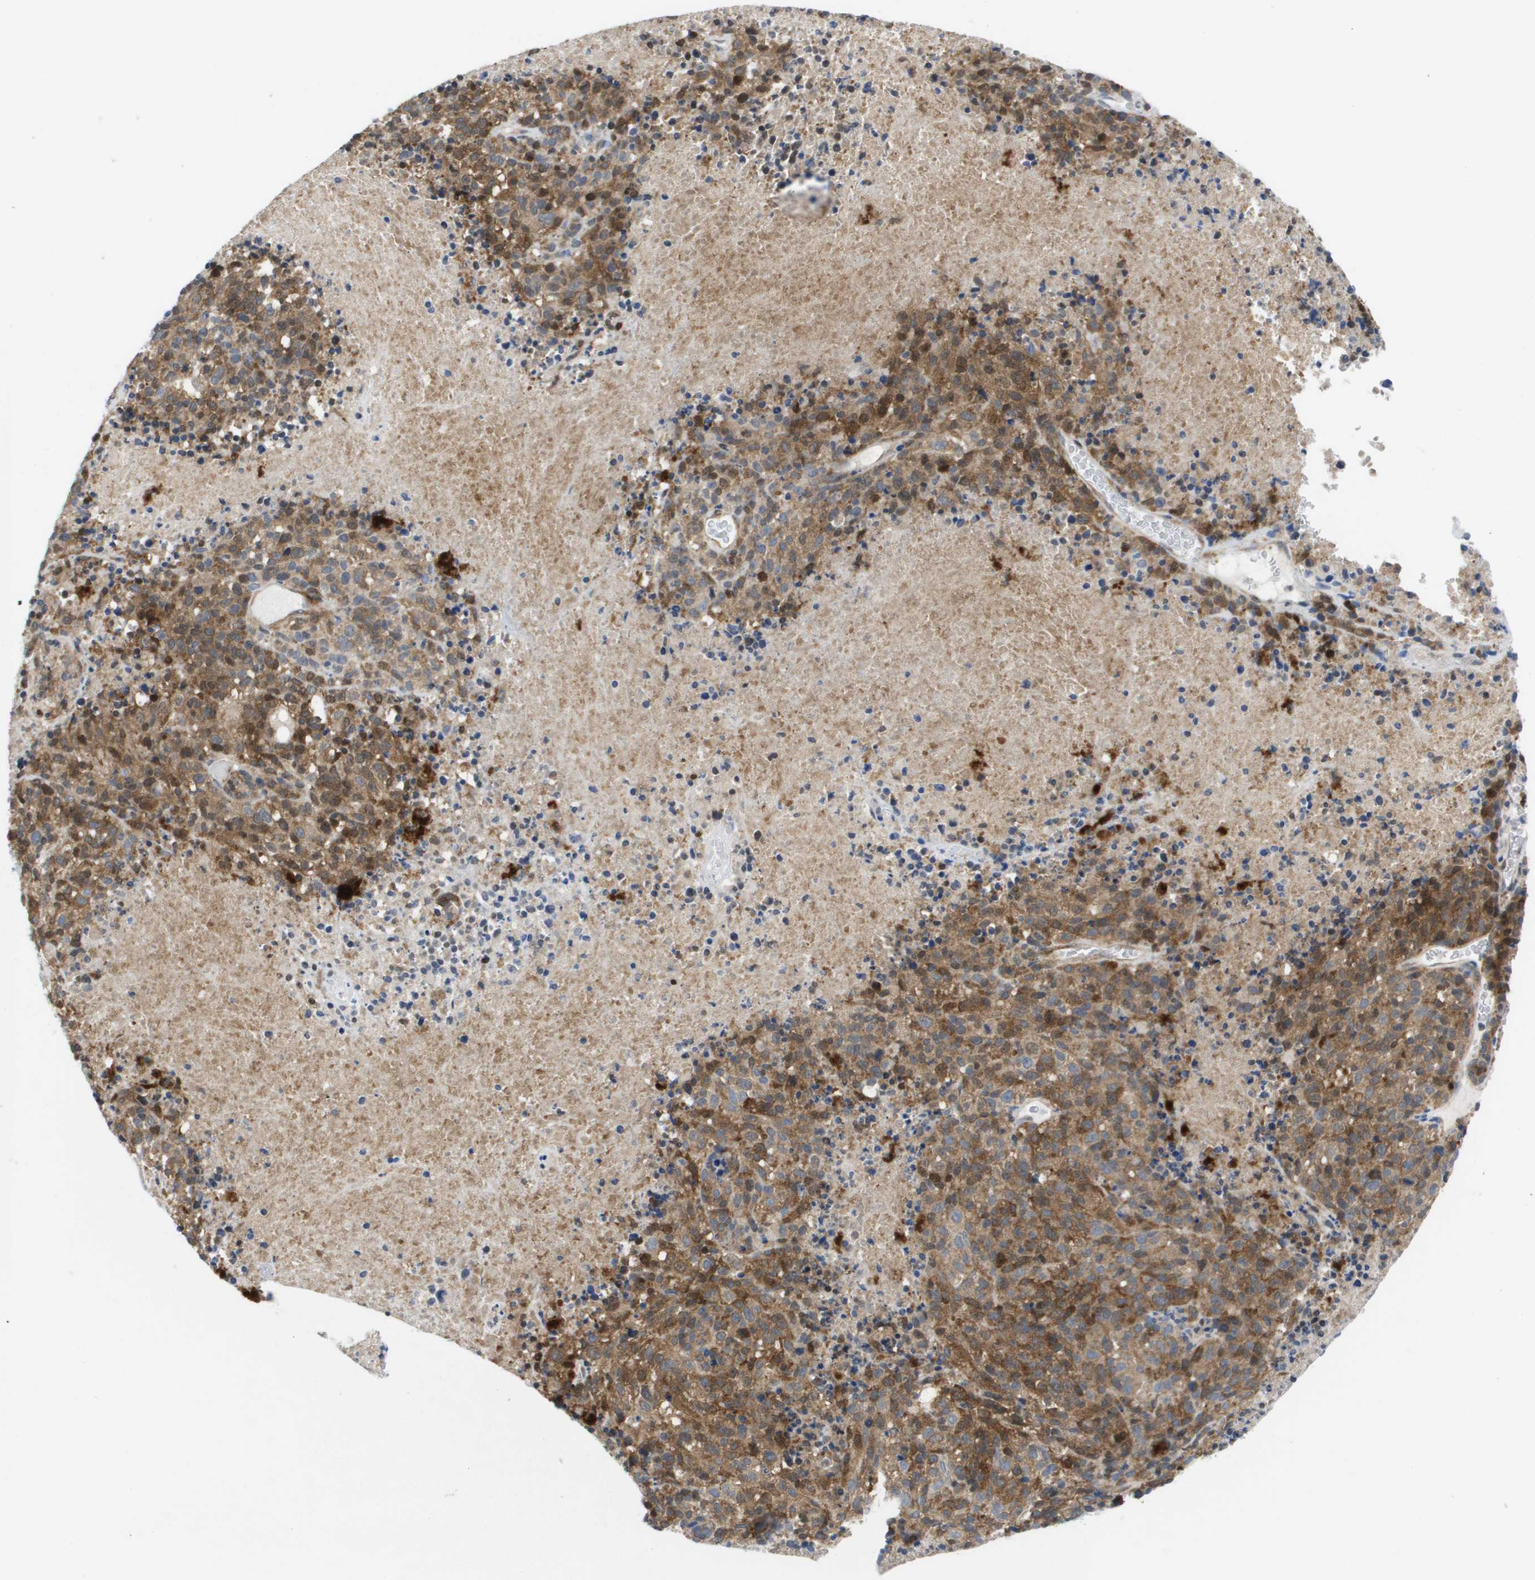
{"staining": {"intensity": "moderate", "quantity": ">75%", "location": "cytoplasmic/membranous"}, "tissue": "melanoma", "cell_type": "Tumor cells", "image_type": "cancer", "snomed": [{"axis": "morphology", "description": "Malignant melanoma, Metastatic site"}, {"axis": "topography", "description": "Cerebral cortex"}], "caption": "Brown immunohistochemical staining in human malignant melanoma (metastatic site) exhibits moderate cytoplasmic/membranous positivity in about >75% of tumor cells.", "gene": "FKBP4", "patient": {"sex": "female", "age": 52}}